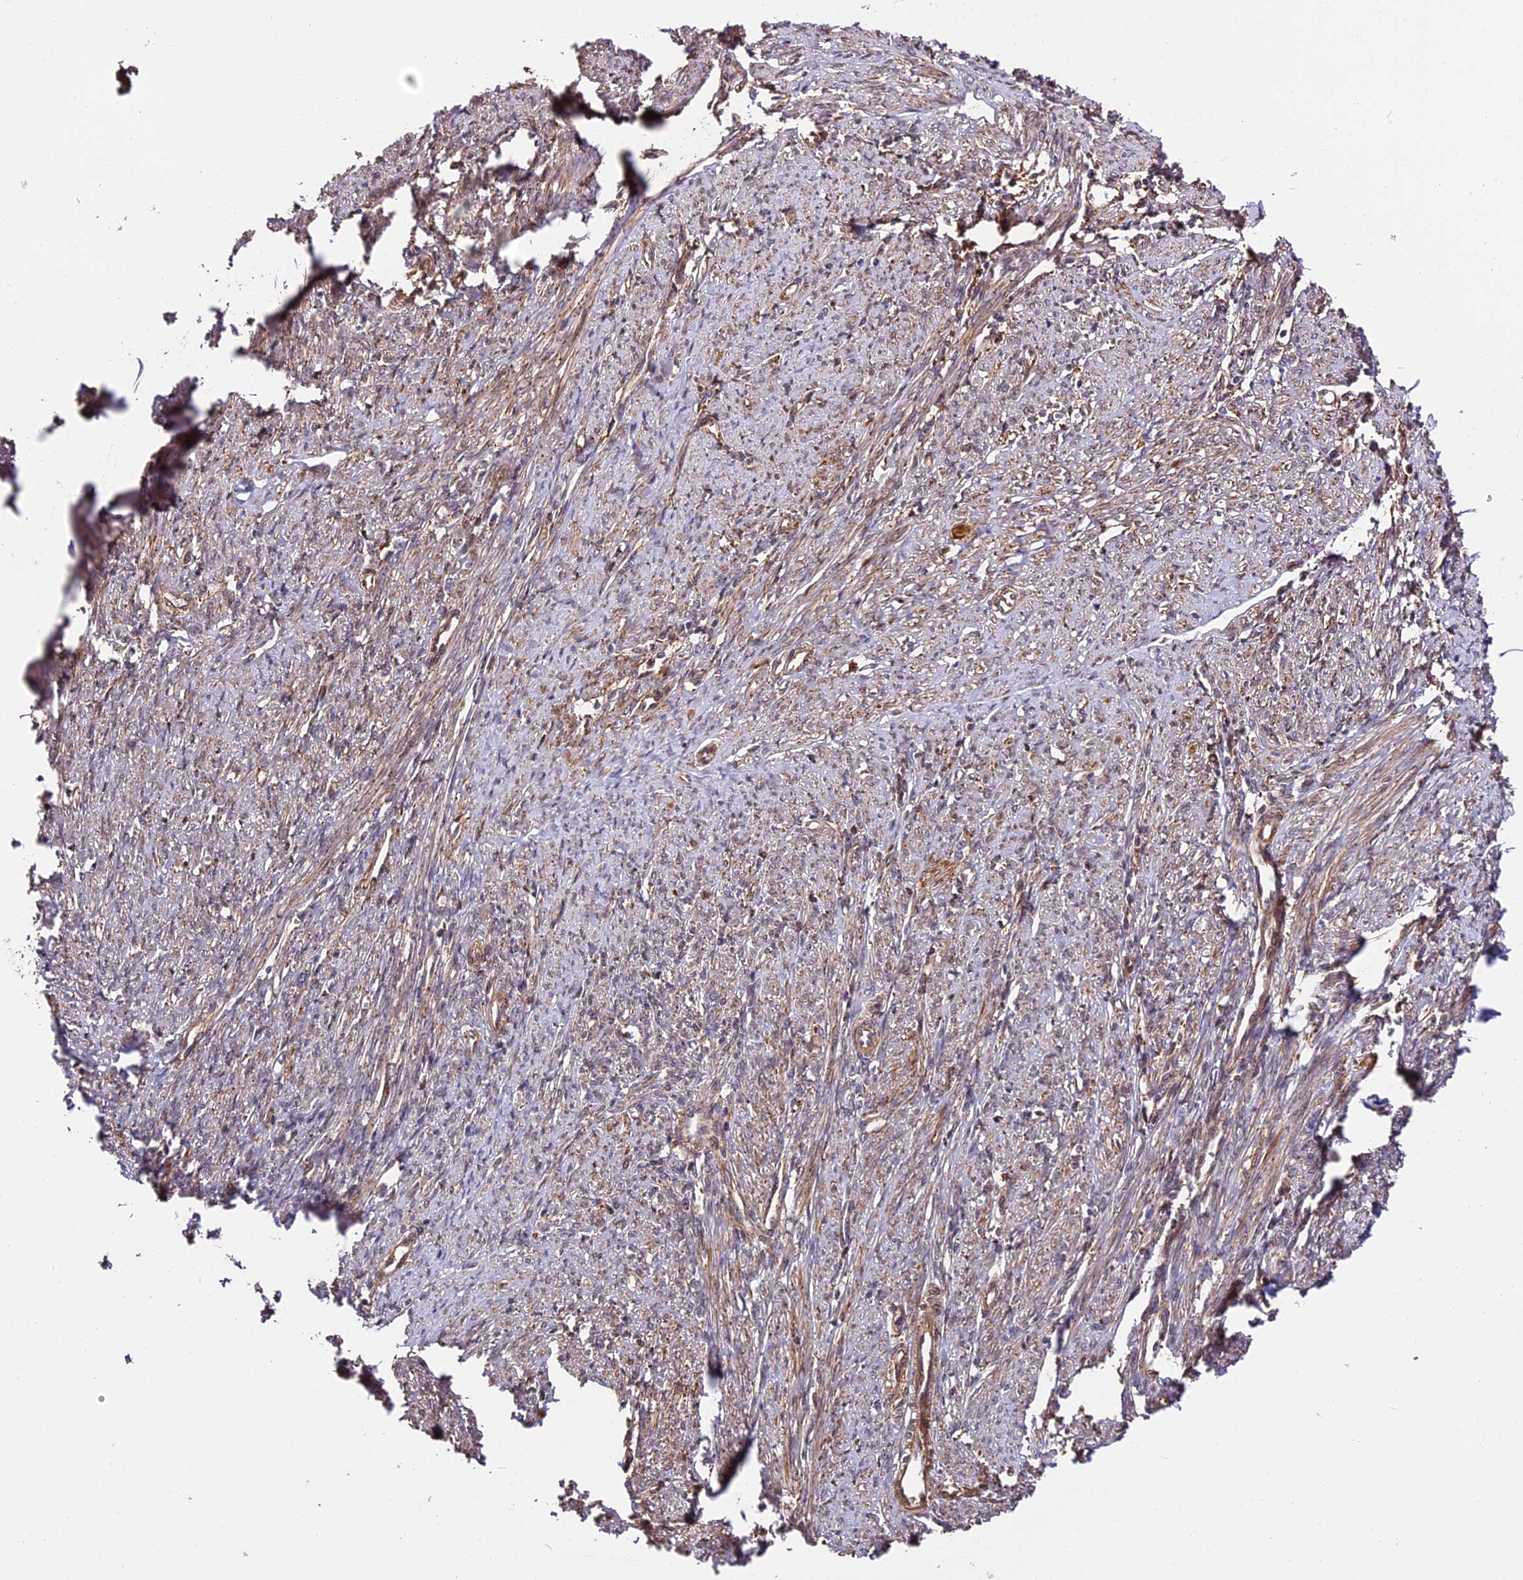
{"staining": {"intensity": "moderate", "quantity": "25%-75%", "location": "cytoplasmic/membranous"}, "tissue": "smooth muscle", "cell_type": "Smooth muscle cells", "image_type": "normal", "snomed": [{"axis": "morphology", "description": "Normal tissue, NOS"}, {"axis": "topography", "description": "Smooth muscle"}, {"axis": "topography", "description": "Uterus"}], "caption": "Approximately 25%-75% of smooth muscle cells in normal smooth muscle exhibit moderate cytoplasmic/membranous protein expression as visualized by brown immunohistochemical staining.", "gene": "HERPUD1", "patient": {"sex": "female", "age": 59}}